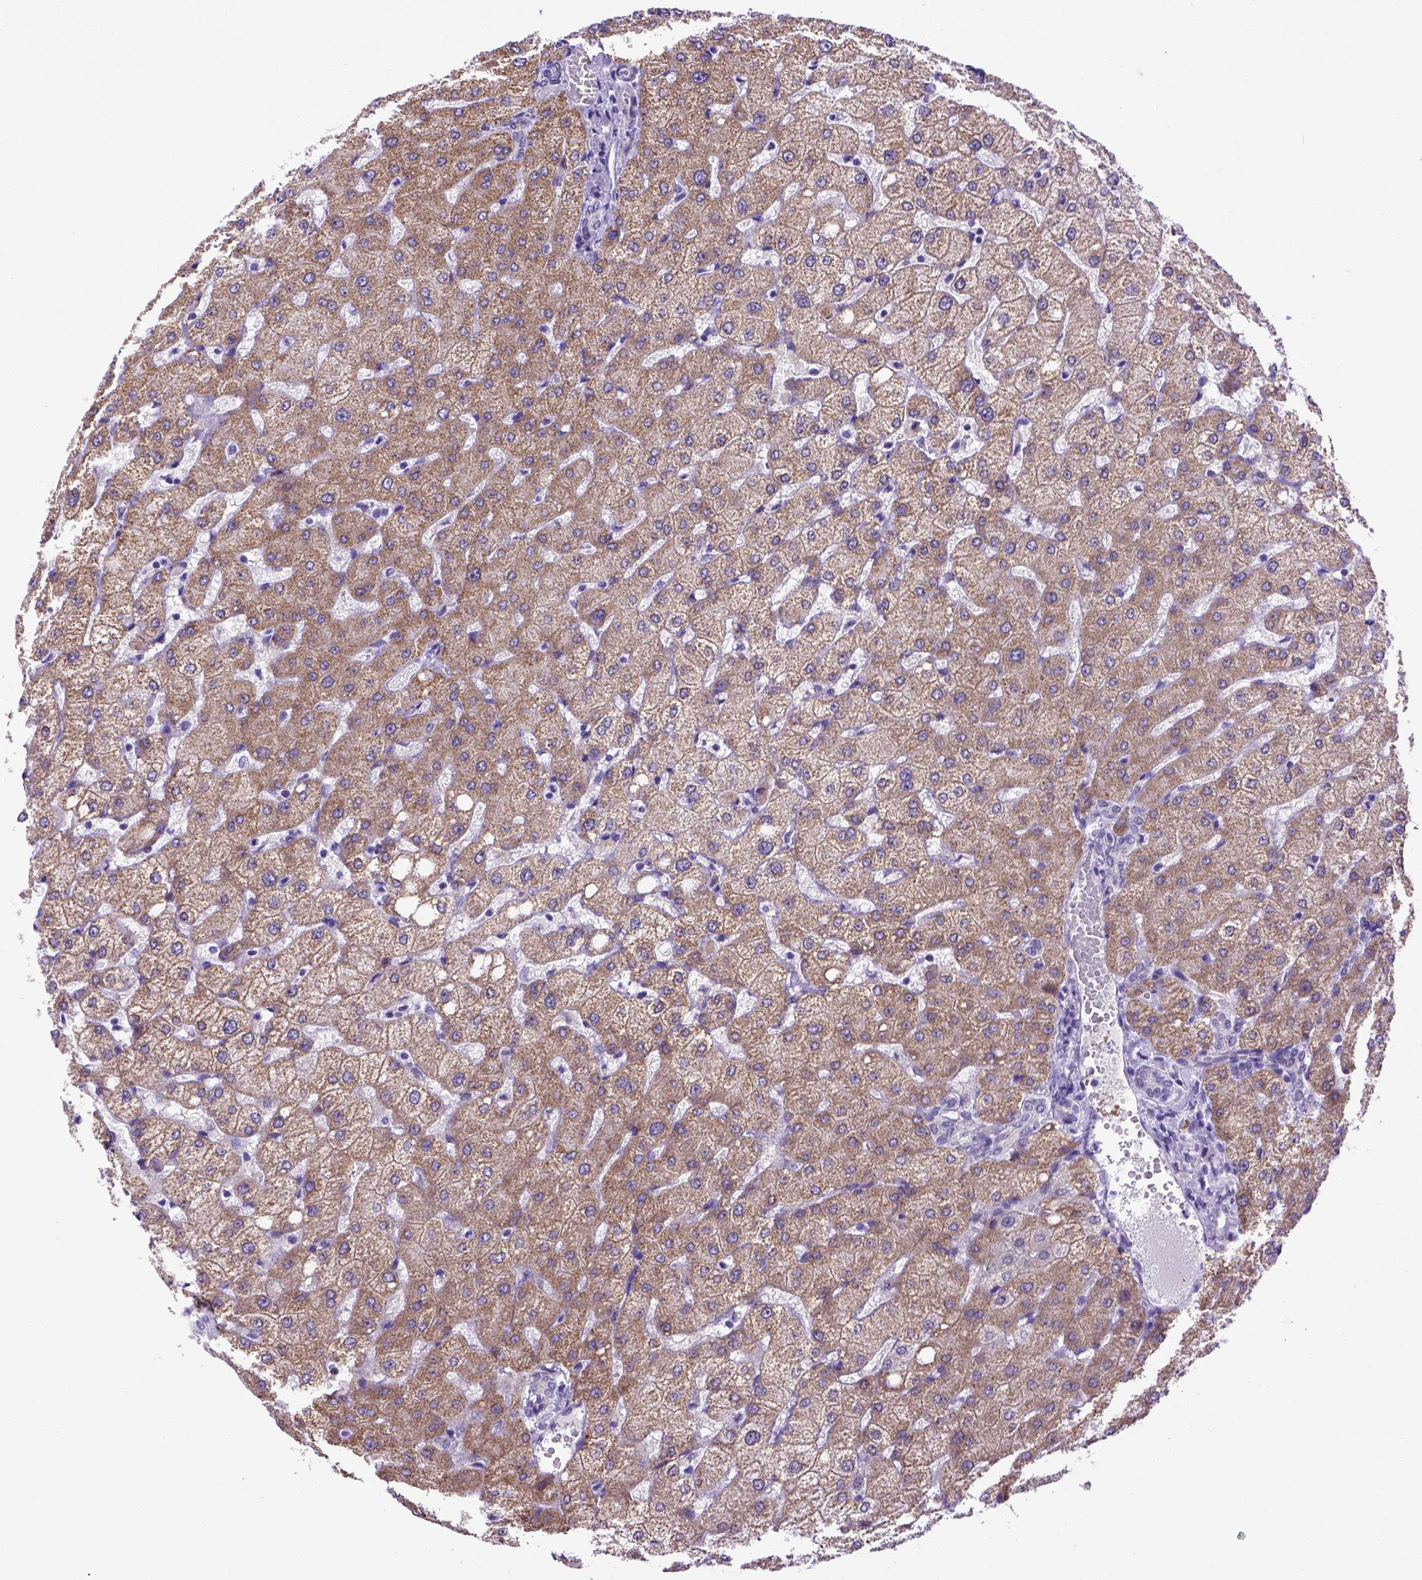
{"staining": {"intensity": "negative", "quantity": "none", "location": "none"}, "tissue": "liver", "cell_type": "Cholangiocytes", "image_type": "normal", "snomed": [{"axis": "morphology", "description": "Normal tissue, NOS"}, {"axis": "topography", "description": "Liver"}], "caption": "There is no significant staining in cholangiocytes of liver.", "gene": "ADAM12", "patient": {"sex": "female", "age": 54}}